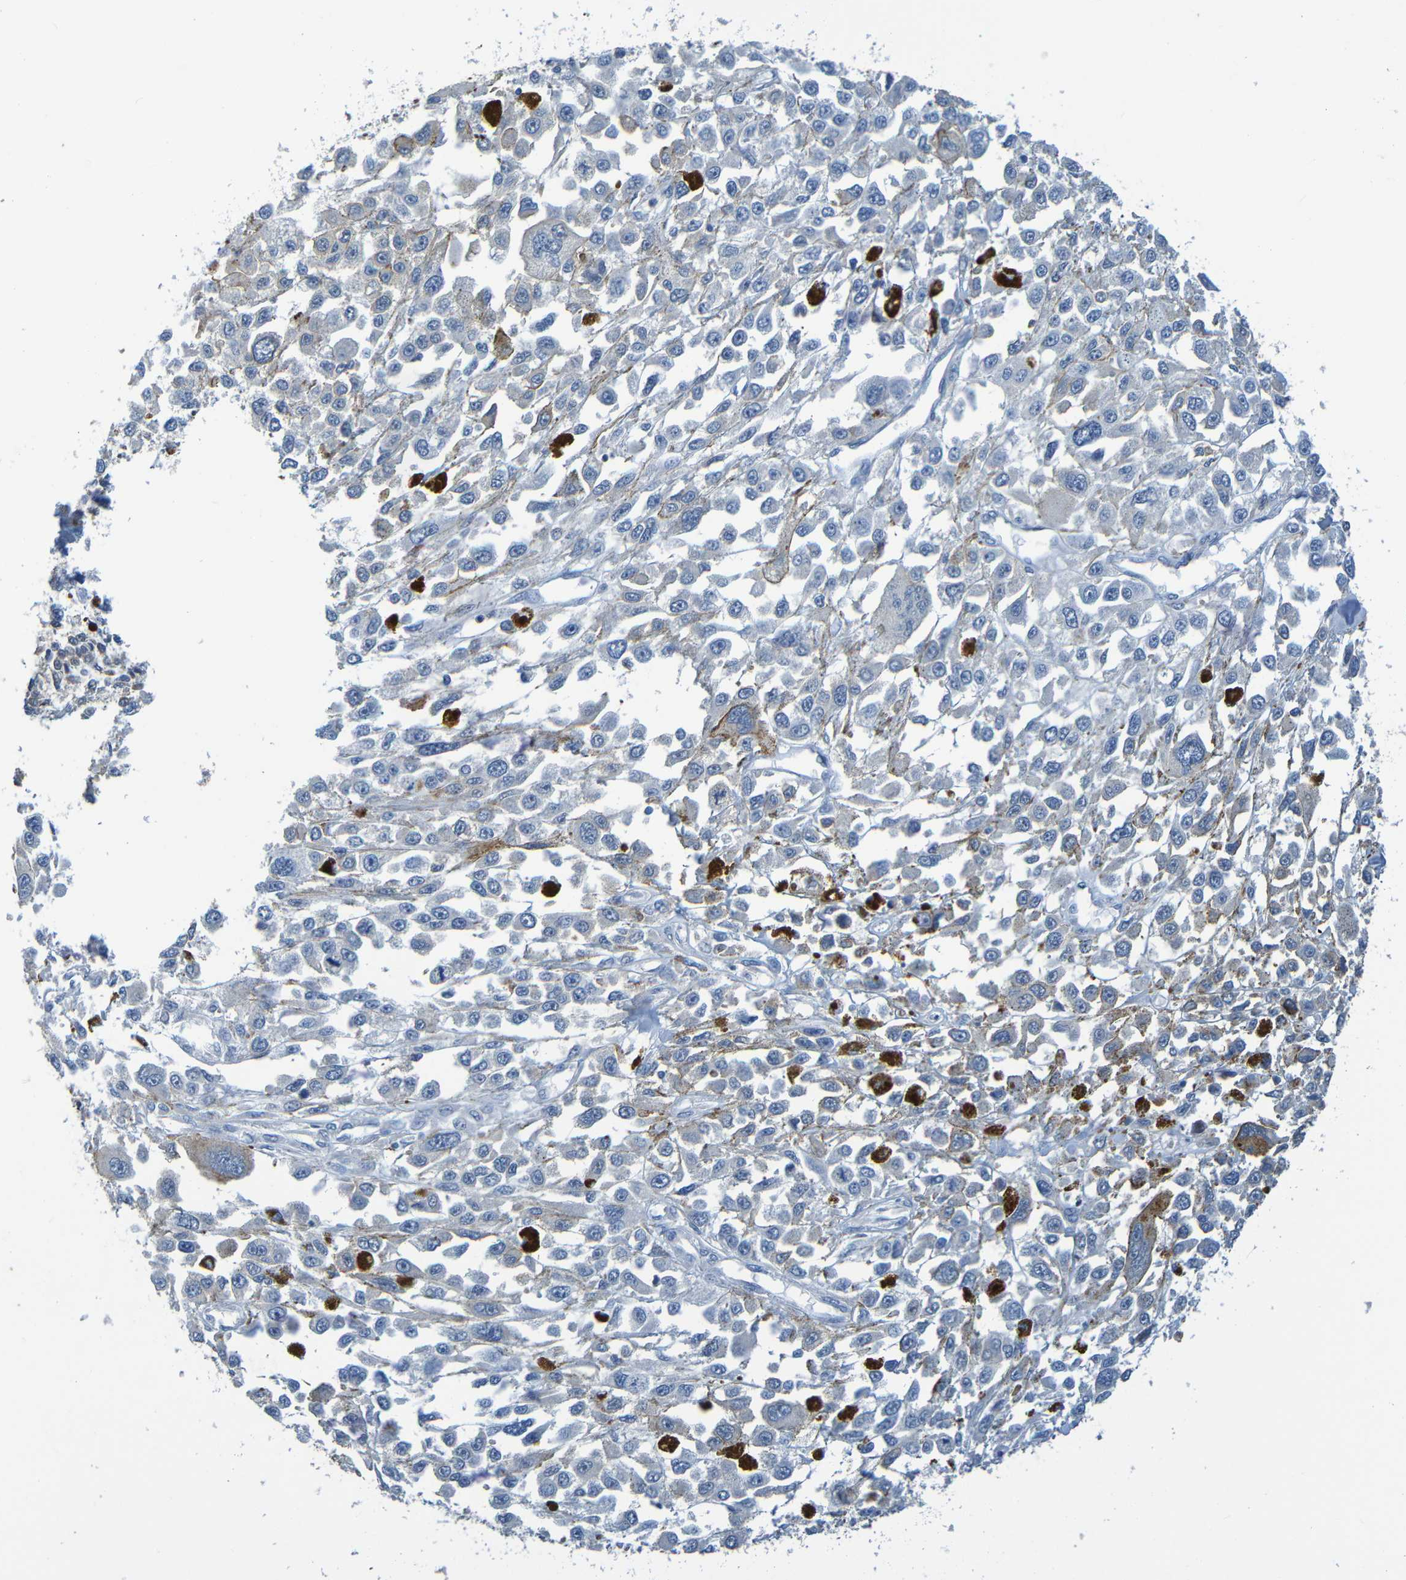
{"staining": {"intensity": "moderate", "quantity": "<25%", "location": "cytoplasmic/membranous"}, "tissue": "melanoma", "cell_type": "Tumor cells", "image_type": "cancer", "snomed": [{"axis": "morphology", "description": "Malignant melanoma, Metastatic site"}, {"axis": "topography", "description": "Lymph node"}], "caption": "Protein expression analysis of human malignant melanoma (metastatic site) reveals moderate cytoplasmic/membranous staining in approximately <25% of tumor cells.", "gene": "CYP4F2", "patient": {"sex": "male", "age": 59}}